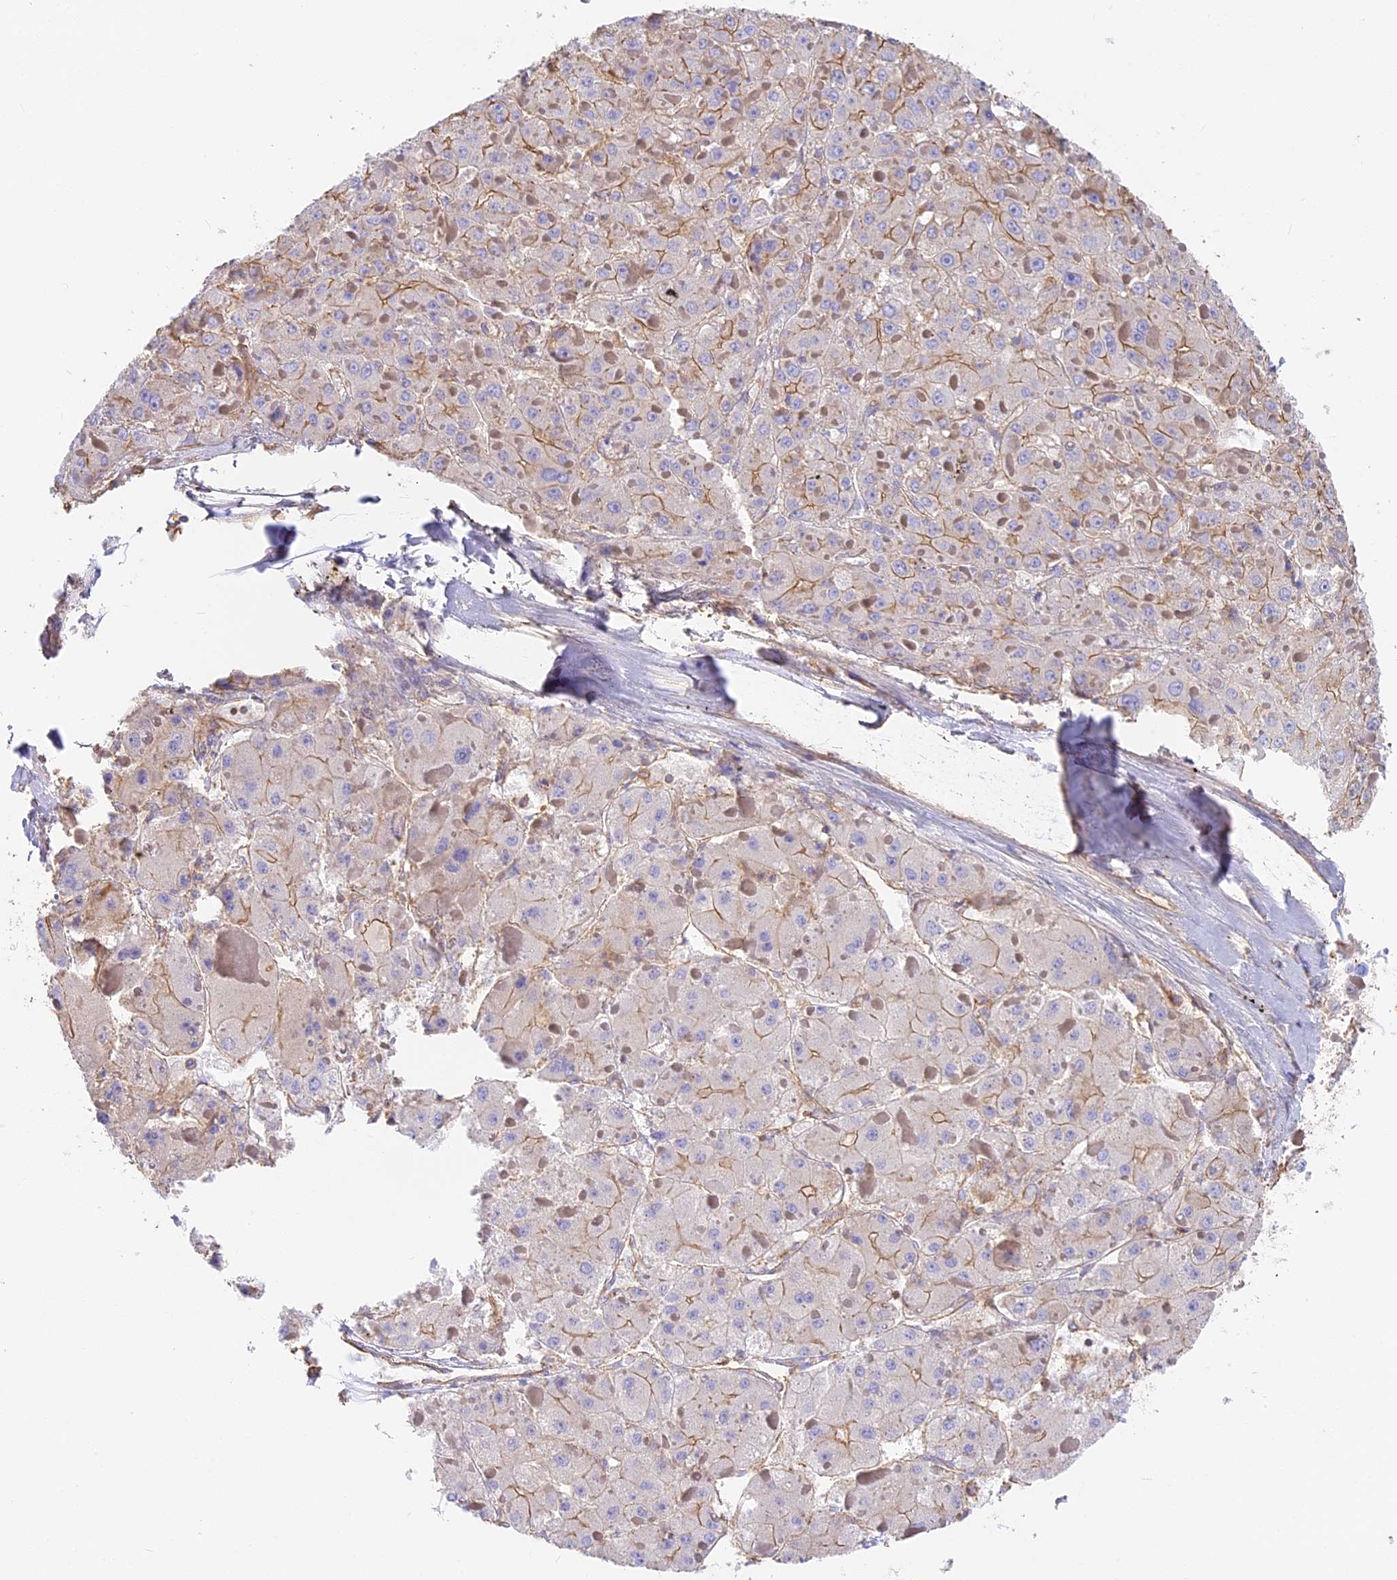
{"staining": {"intensity": "moderate", "quantity": "<25%", "location": "cytoplasmic/membranous"}, "tissue": "liver cancer", "cell_type": "Tumor cells", "image_type": "cancer", "snomed": [{"axis": "morphology", "description": "Carcinoma, Hepatocellular, NOS"}, {"axis": "topography", "description": "Liver"}], "caption": "Moderate cytoplasmic/membranous positivity for a protein is present in about <25% of tumor cells of liver hepatocellular carcinoma using immunohistochemistry.", "gene": "VPS18", "patient": {"sex": "female", "age": 73}}